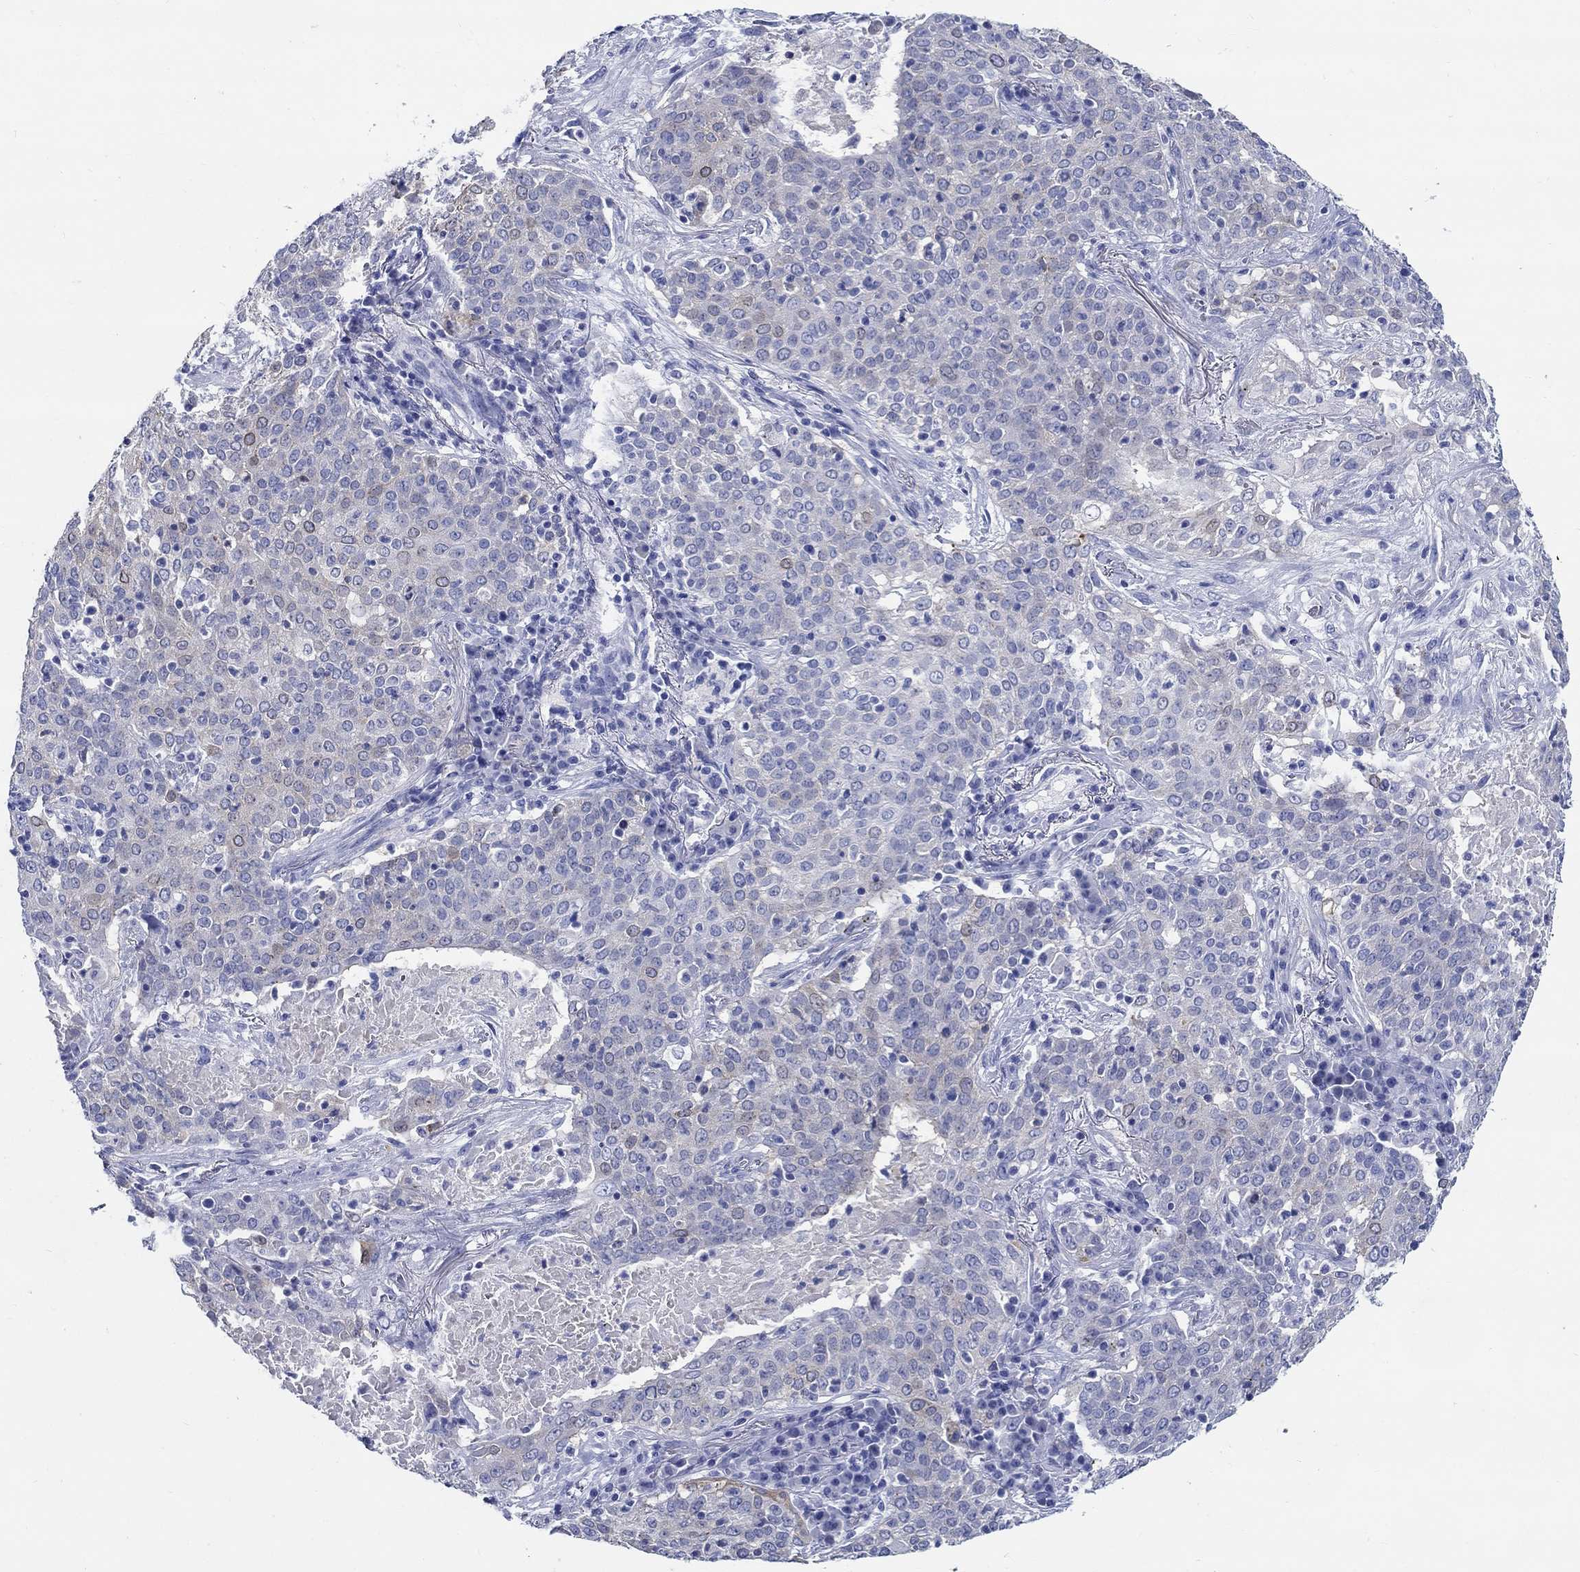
{"staining": {"intensity": "negative", "quantity": "none", "location": "none"}, "tissue": "lung cancer", "cell_type": "Tumor cells", "image_type": "cancer", "snomed": [{"axis": "morphology", "description": "Squamous cell carcinoma, NOS"}, {"axis": "topography", "description": "Lung"}], "caption": "Protein analysis of lung squamous cell carcinoma exhibits no significant expression in tumor cells. (DAB IHC, high magnification).", "gene": "FBXO2", "patient": {"sex": "male", "age": 82}}